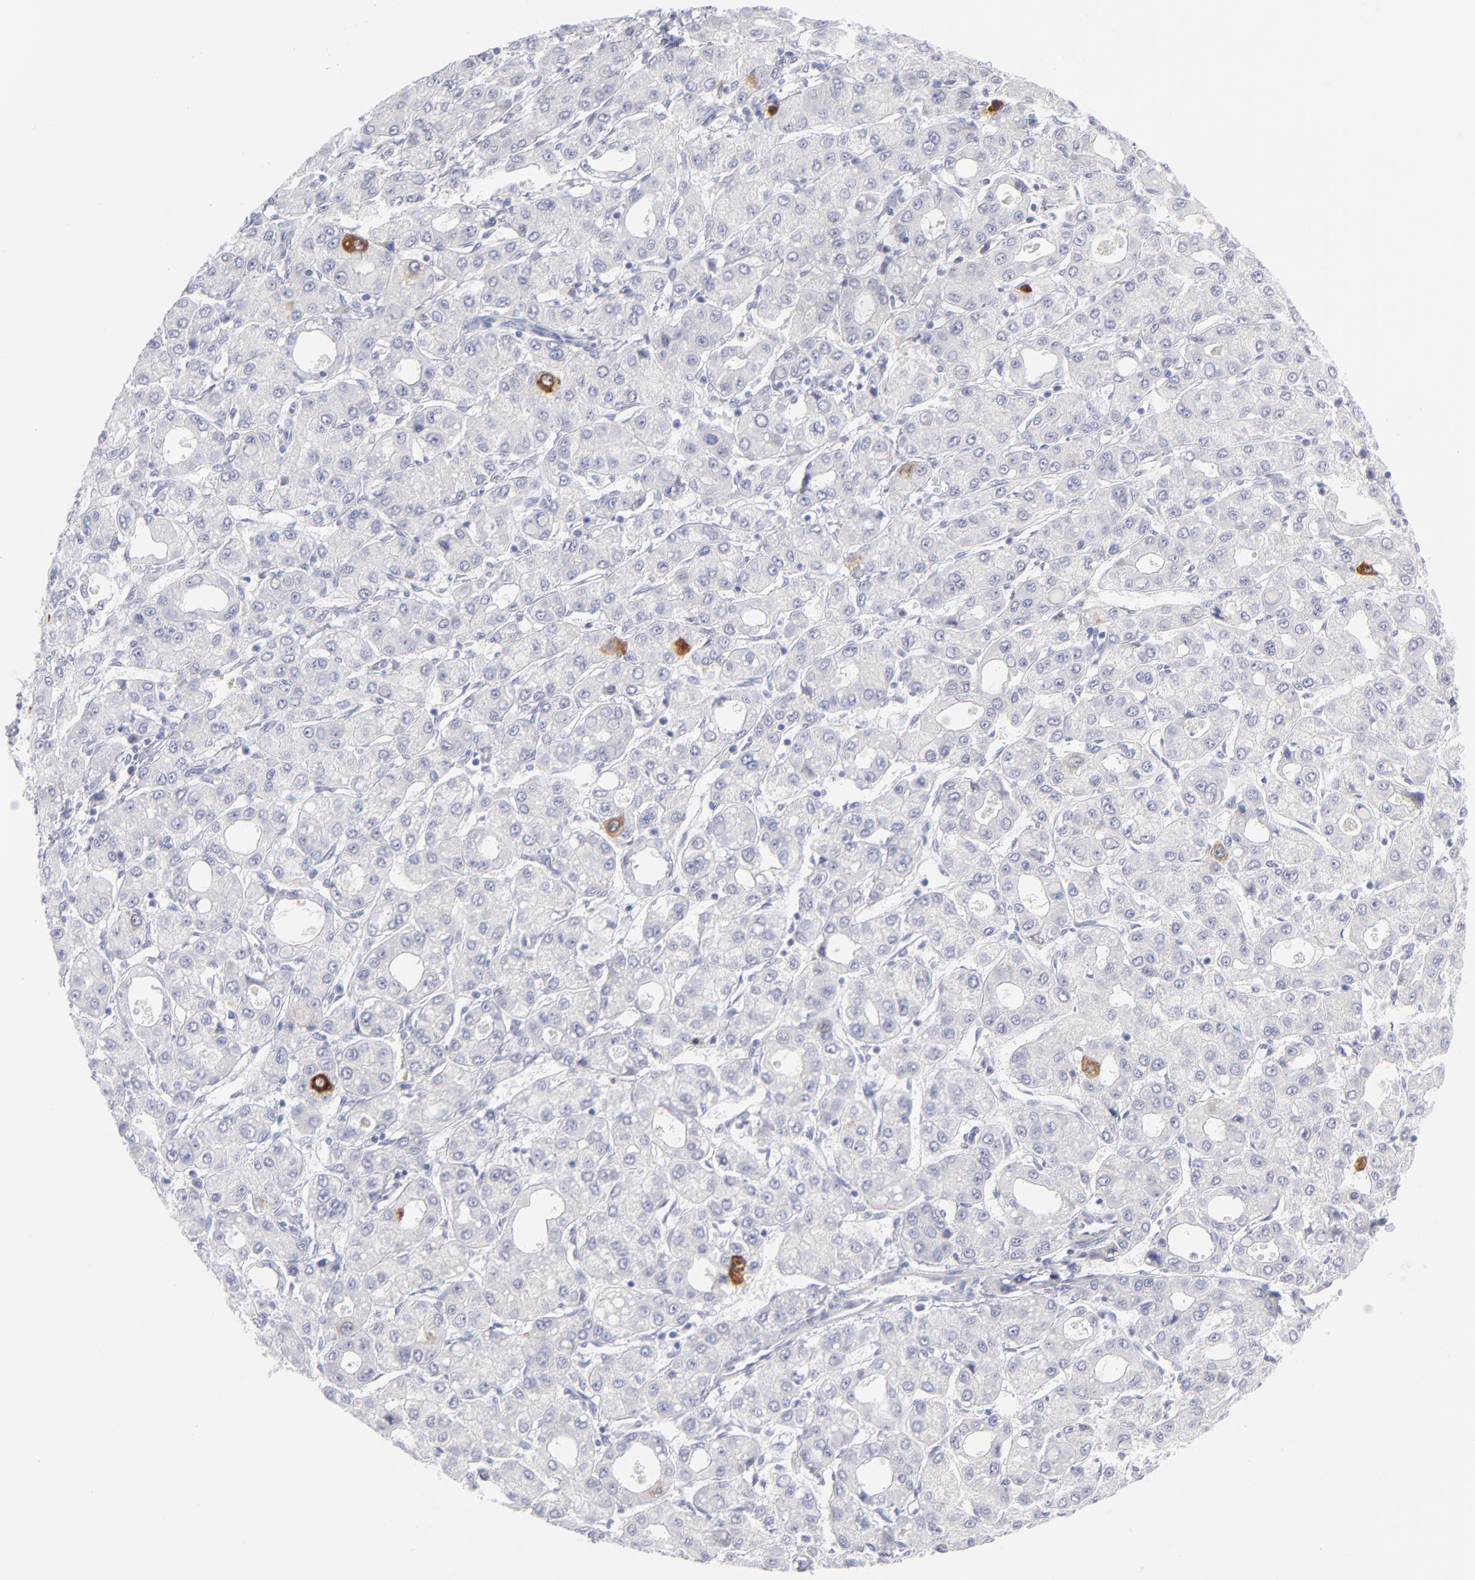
{"staining": {"intensity": "strong", "quantity": "<25%", "location": "cytoplasmic/membranous"}, "tissue": "liver cancer", "cell_type": "Tumor cells", "image_type": "cancer", "snomed": [{"axis": "morphology", "description": "Carcinoma, Hepatocellular, NOS"}, {"axis": "topography", "description": "Liver"}], "caption": "DAB (3,3'-diaminobenzidine) immunohistochemical staining of liver cancer (hepatocellular carcinoma) displays strong cytoplasmic/membranous protein positivity in about <25% of tumor cells.", "gene": "CCNB1", "patient": {"sex": "male", "age": 69}}